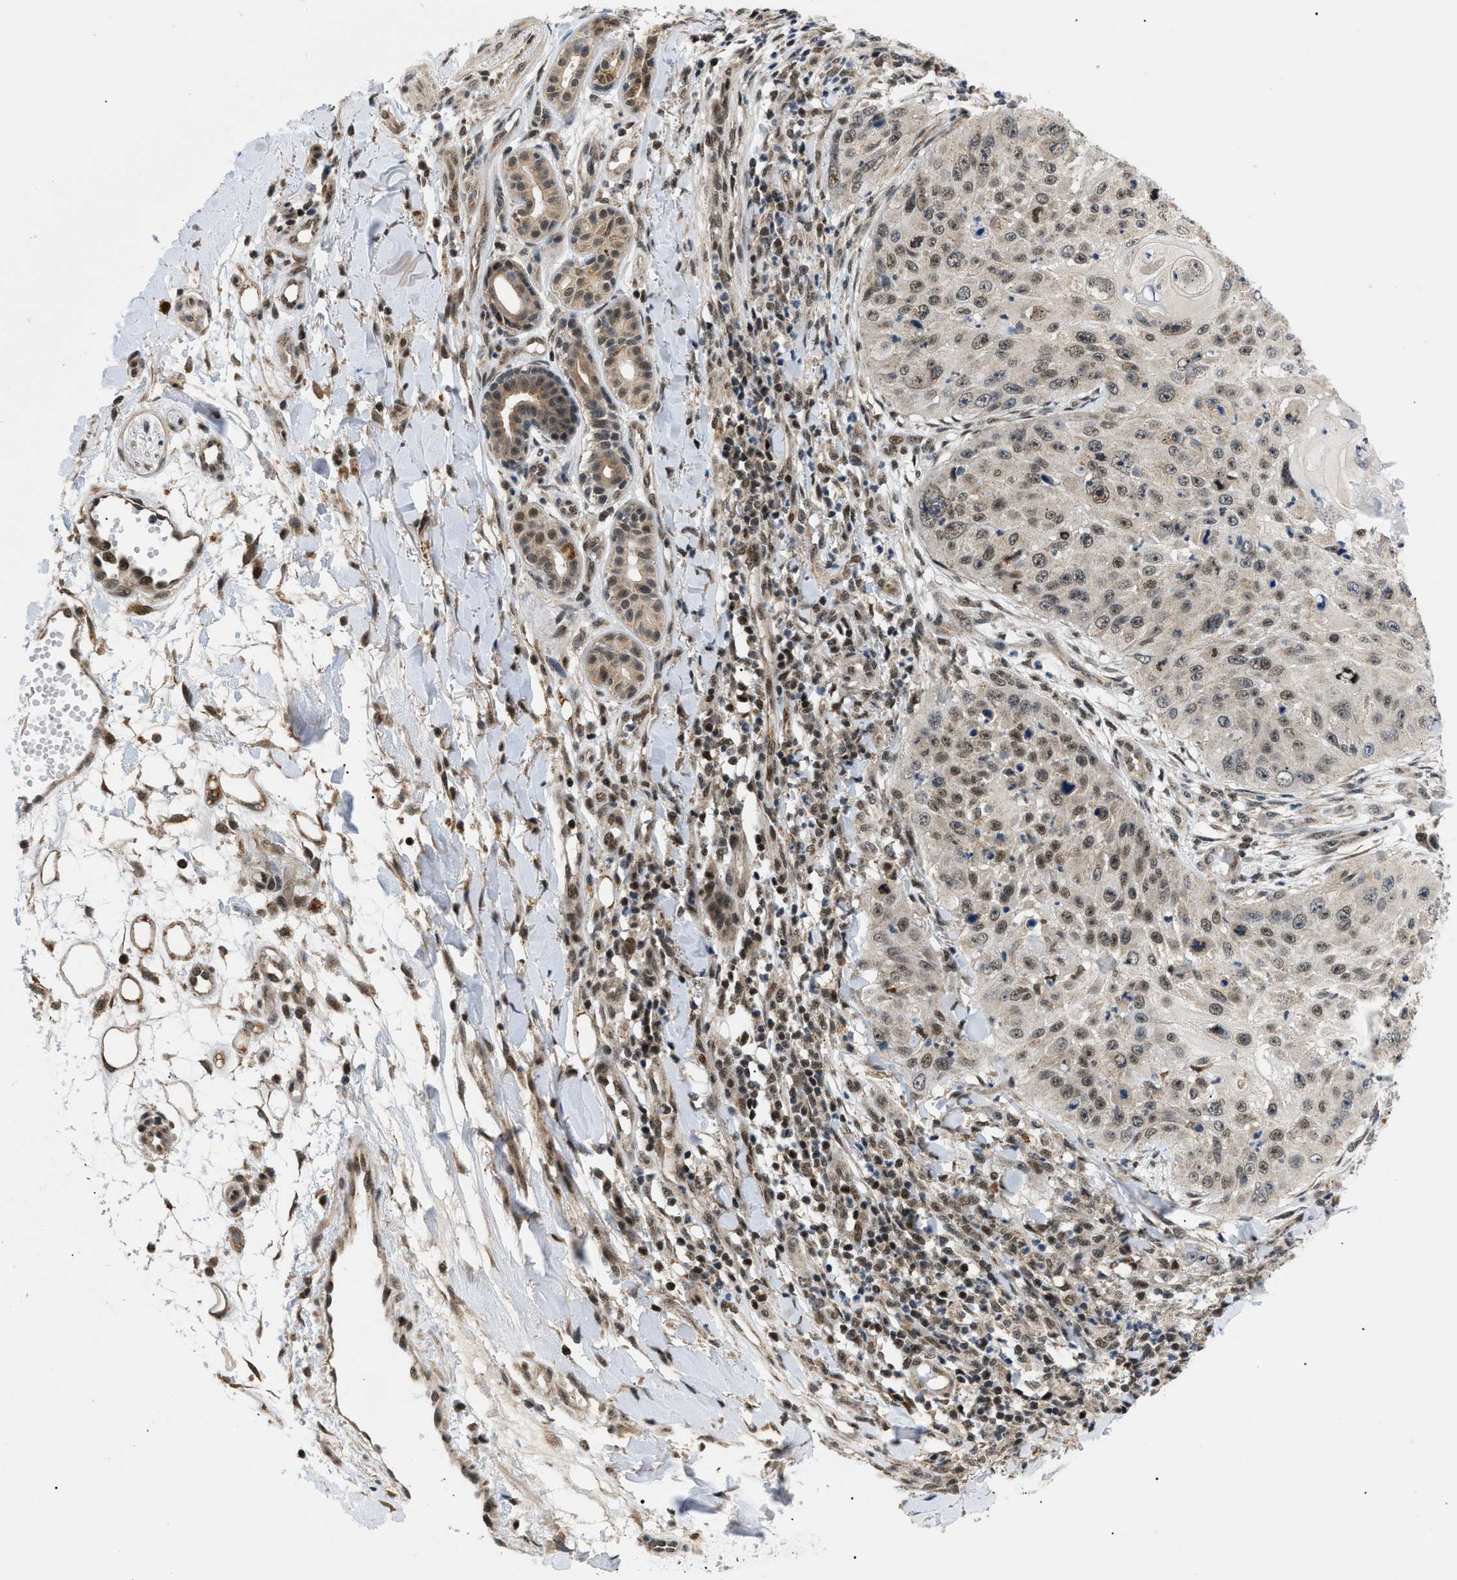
{"staining": {"intensity": "weak", "quantity": "25%-75%", "location": "nuclear"}, "tissue": "skin cancer", "cell_type": "Tumor cells", "image_type": "cancer", "snomed": [{"axis": "morphology", "description": "Squamous cell carcinoma, NOS"}, {"axis": "topography", "description": "Skin"}], "caption": "A high-resolution image shows immunohistochemistry (IHC) staining of skin squamous cell carcinoma, which reveals weak nuclear expression in about 25%-75% of tumor cells.", "gene": "ZBTB11", "patient": {"sex": "female", "age": 80}}